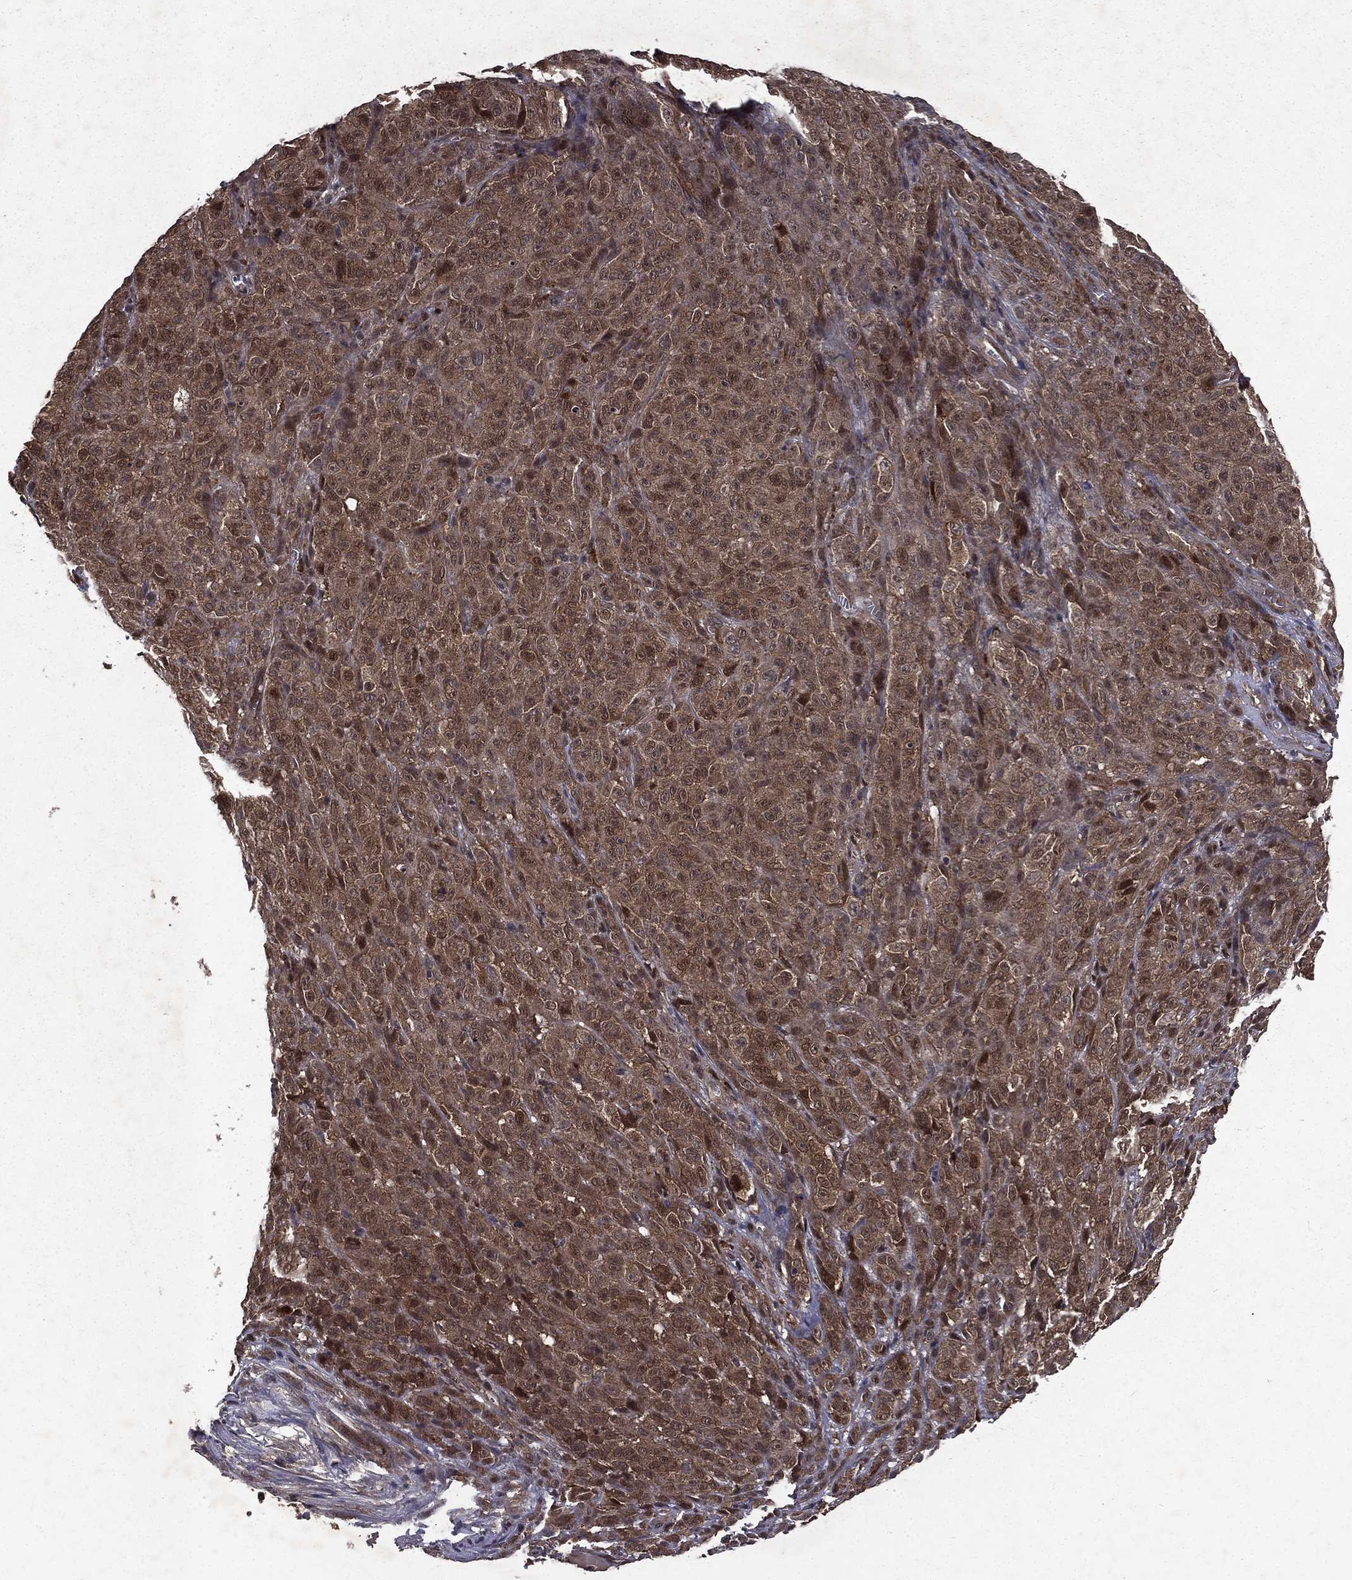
{"staining": {"intensity": "moderate", "quantity": "25%-75%", "location": "cytoplasmic/membranous"}, "tissue": "melanoma", "cell_type": "Tumor cells", "image_type": "cancer", "snomed": [{"axis": "morphology", "description": "Malignant melanoma, NOS"}, {"axis": "topography", "description": "Skin"}], "caption": "Protein staining of melanoma tissue shows moderate cytoplasmic/membranous positivity in approximately 25%-75% of tumor cells.", "gene": "FGD1", "patient": {"sex": "female", "age": 82}}